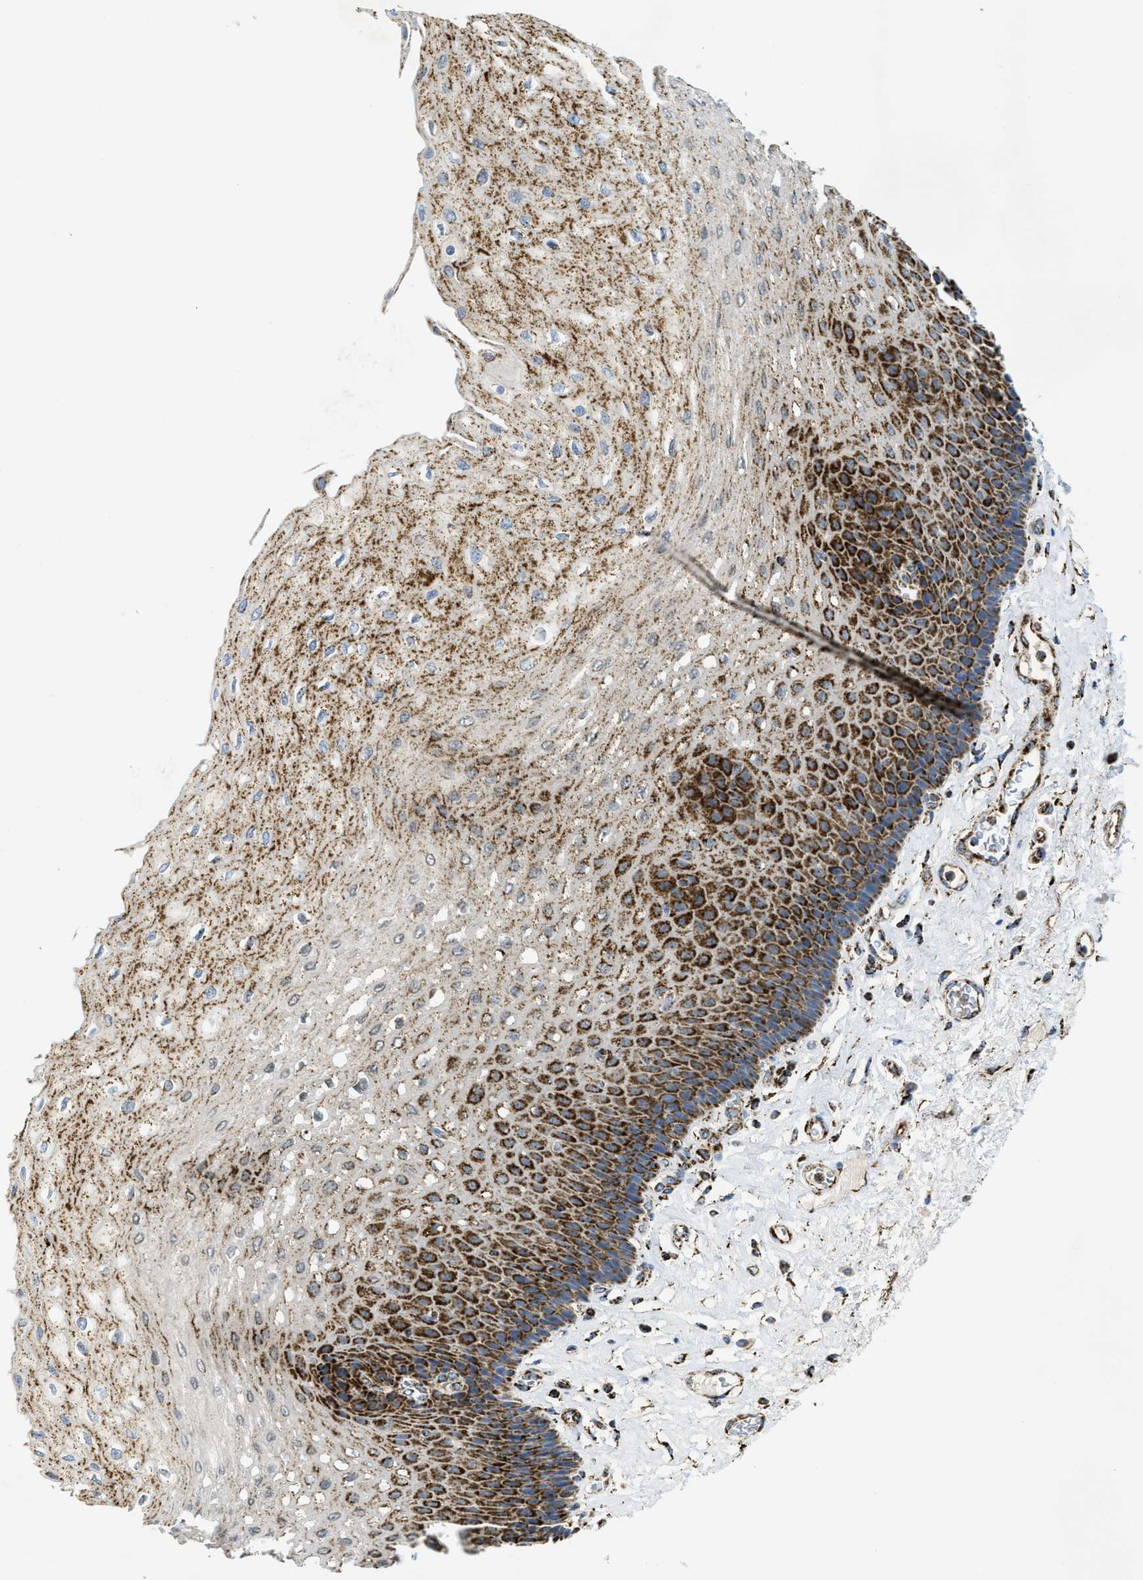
{"staining": {"intensity": "strong", "quantity": ">75%", "location": "cytoplasmic/membranous"}, "tissue": "esophagus", "cell_type": "Squamous epithelial cells", "image_type": "normal", "snomed": [{"axis": "morphology", "description": "Normal tissue, NOS"}, {"axis": "topography", "description": "Esophagus"}], "caption": "This image reveals IHC staining of normal human esophagus, with high strong cytoplasmic/membranous positivity in approximately >75% of squamous epithelial cells.", "gene": "SQOR", "patient": {"sex": "female", "age": 72}}